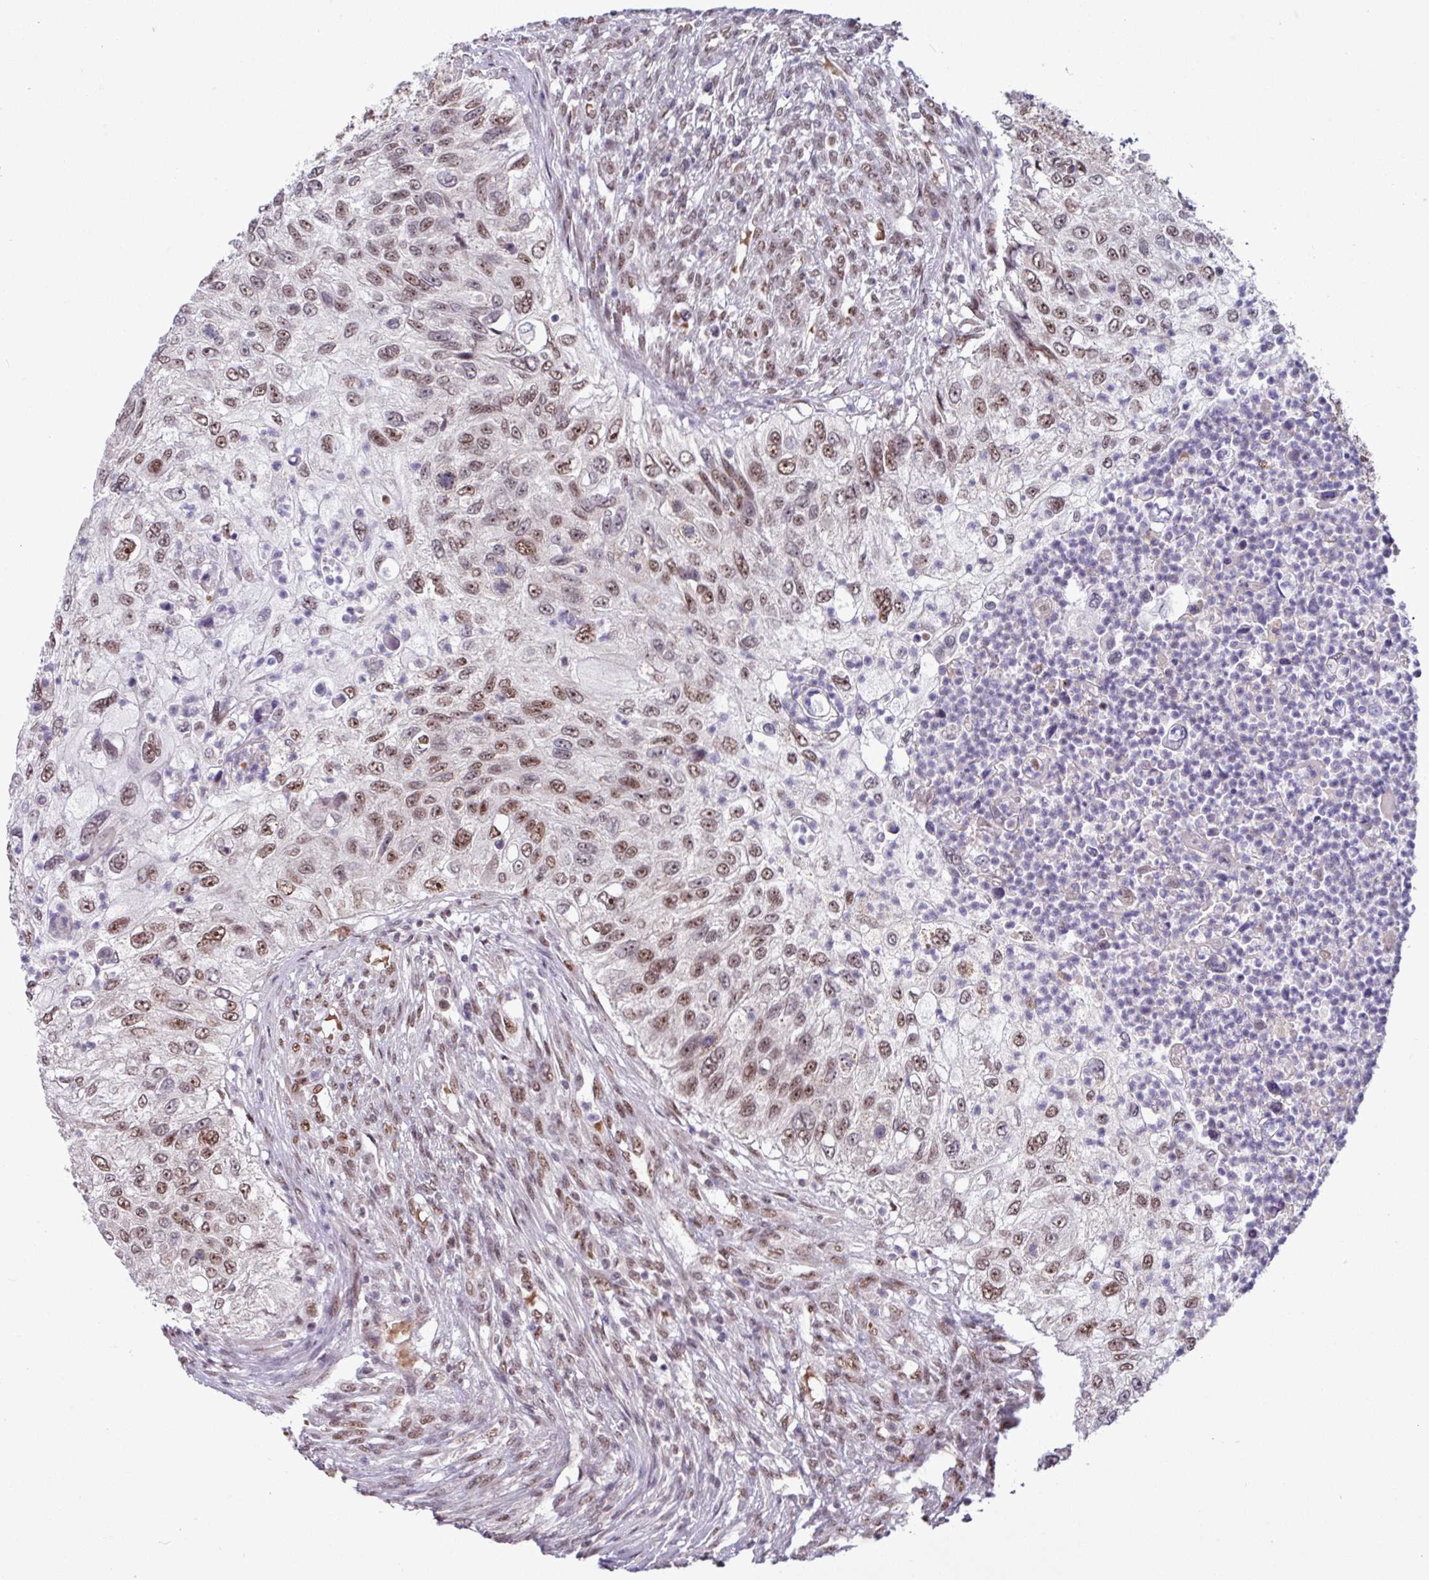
{"staining": {"intensity": "strong", "quantity": "25%-75%", "location": "nuclear"}, "tissue": "urothelial cancer", "cell_type": "Tumor cells", "image_type": "cancer", "snomed": [{"axis": "morphology", "description": "Urothelial carcinoma, High grade"}, {"axis": "topography", "description": "Urinary bladder"}], "caption": "Protein staining exhibits strong nuclear expression in about 25%-75% of tumor cells in urothelial carcinoma (high-grade).", "gene": "TDG", "patient": {"sex": "female", "age": 60}}